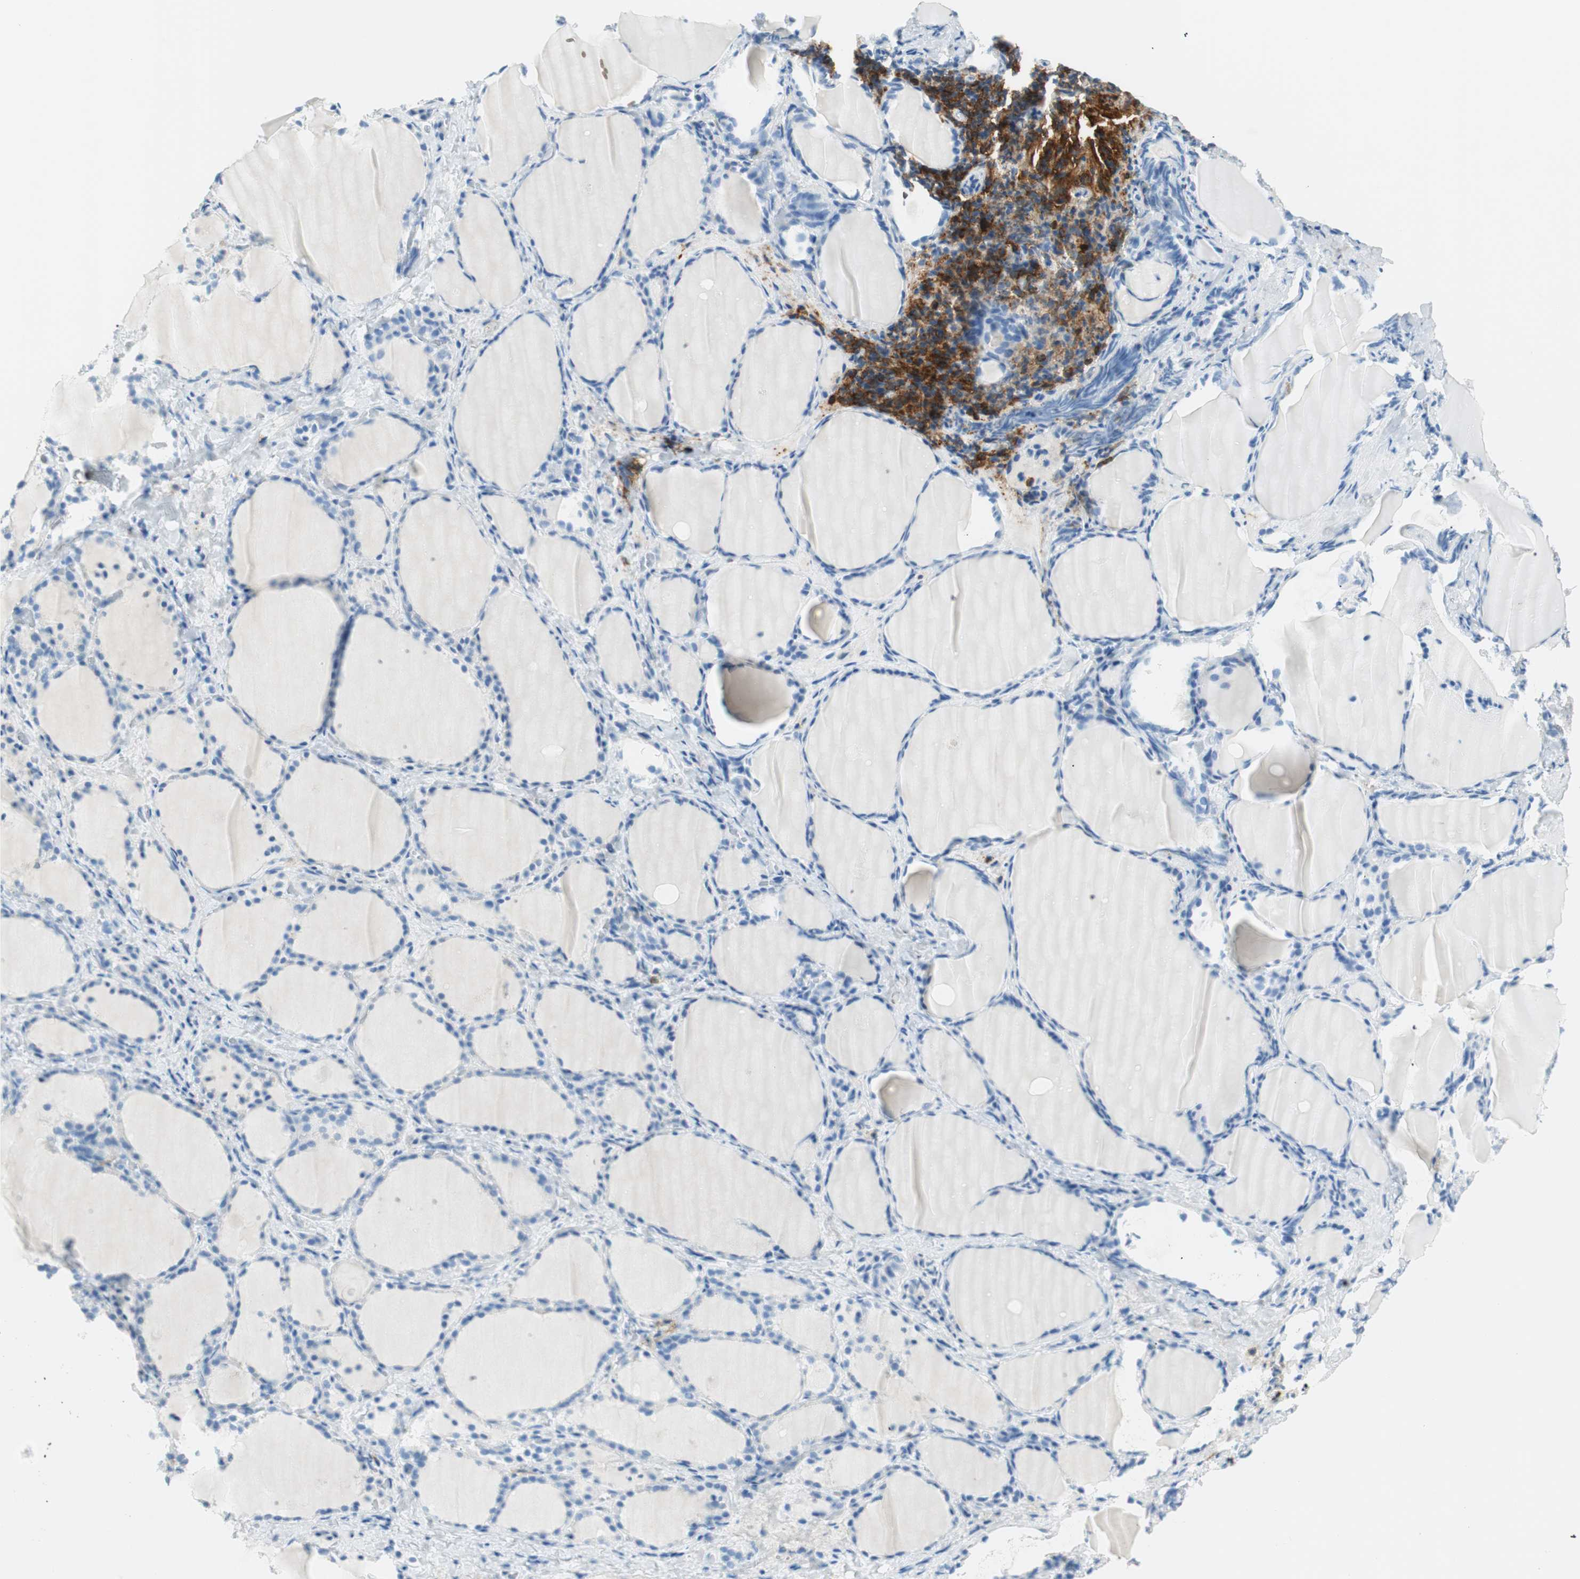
{"staining": {"intensity": "negative", "quantity": "none", "location": "none"}, "tissue": "thyroid gland", "cell_type": "Glandular cells", "image_type": "normal", "snomed": [{"axis": "morphology", "description": "Normal tissue, NOS"}, {"axis": "morphology", "description": "Papillary adenocarcinoma, NOS"}, {"axis": "topography", "description": "Thyroid gland"}], "caption": "Image shows no significant protein expression in glandular cells of unremarkable thyroid gland.", "gene": "TNFRSF13C", "patient": {"sex": "female", "age": 30}}